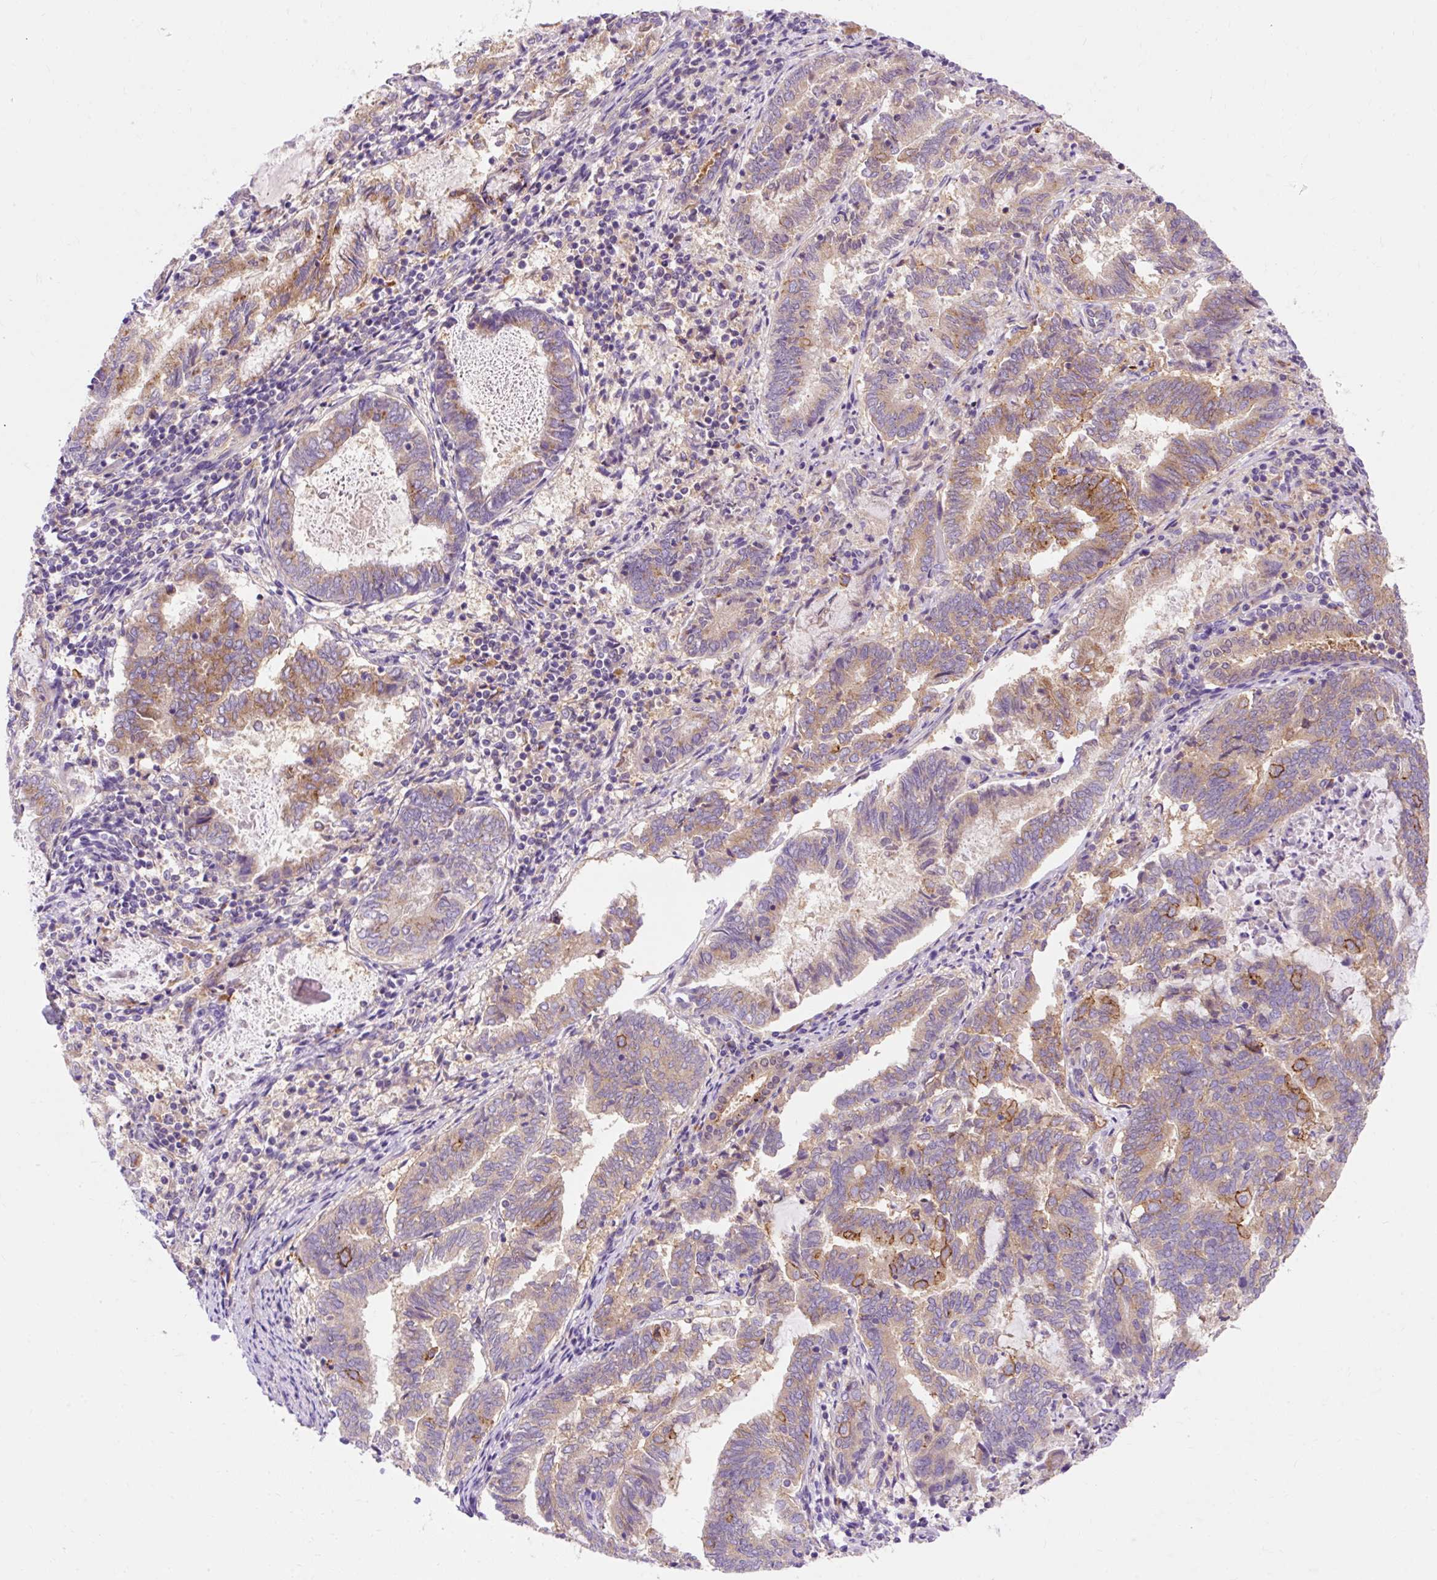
{"staining": {"intensity": "moderate", "quantity": "25%-75%", "location": "cytoplasmic/membranous"}, "tissue": "endometrial cancer", "cell_type": "Tumor cells", "image_type": "cancer", "snomed": [{"axis": "morphology", "description": "Adenocarcinoma, NOS"}, {"axis": "topography", "description": "Endometrium"}], "caption": "Endometrial adenocarcinoma stained with DAB (3,3'-diaminobenzidine) immunohistochemistry reveals medium levels of moderate cytoplasmic/membranous expression in approximately 25%-75% of tumor cells.", "gene": "OR4K15", "patient": {"sex": "female", "age": 80}}